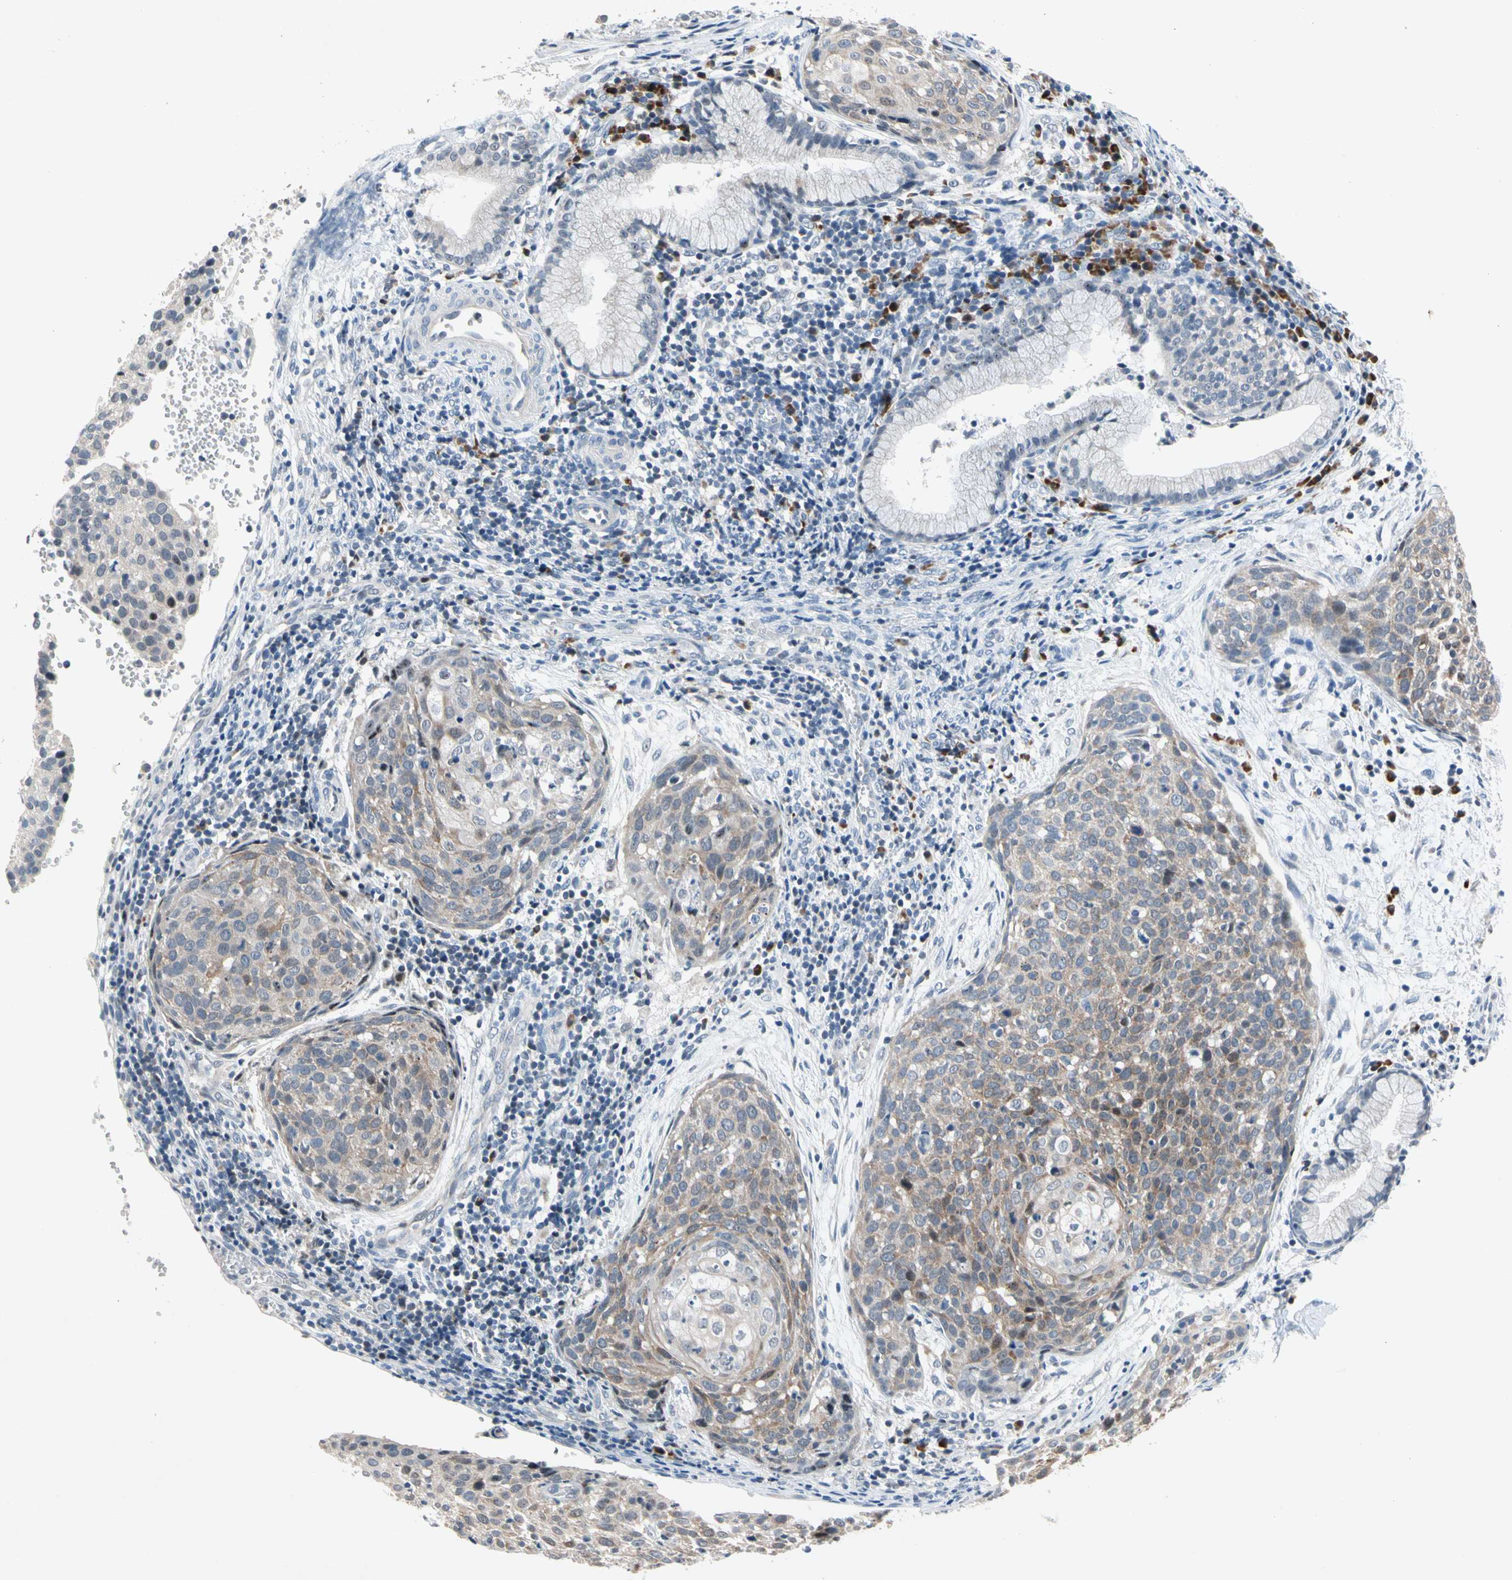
{"staining": {"intensity": "moderate", "quantity": ">75%", "location": "cytoplasmic/membranous"}, "tissue": "cervical cancer", "cell_type": "Tumor cells", "image_type": "cancer", "snomed": [{"axis": "morphology", "description": "Squamous cell carcinoma, NOS"}, {"axis": "topography", "description": "Cervix"}], "caption": "Moderate cytoplasmic/membranous protein positivity is identified in about >75% of tumor cells in cervical squamous cell carcinoma.", "gene": "MARK1", "patient": {"sex": "female", "age": 38}}